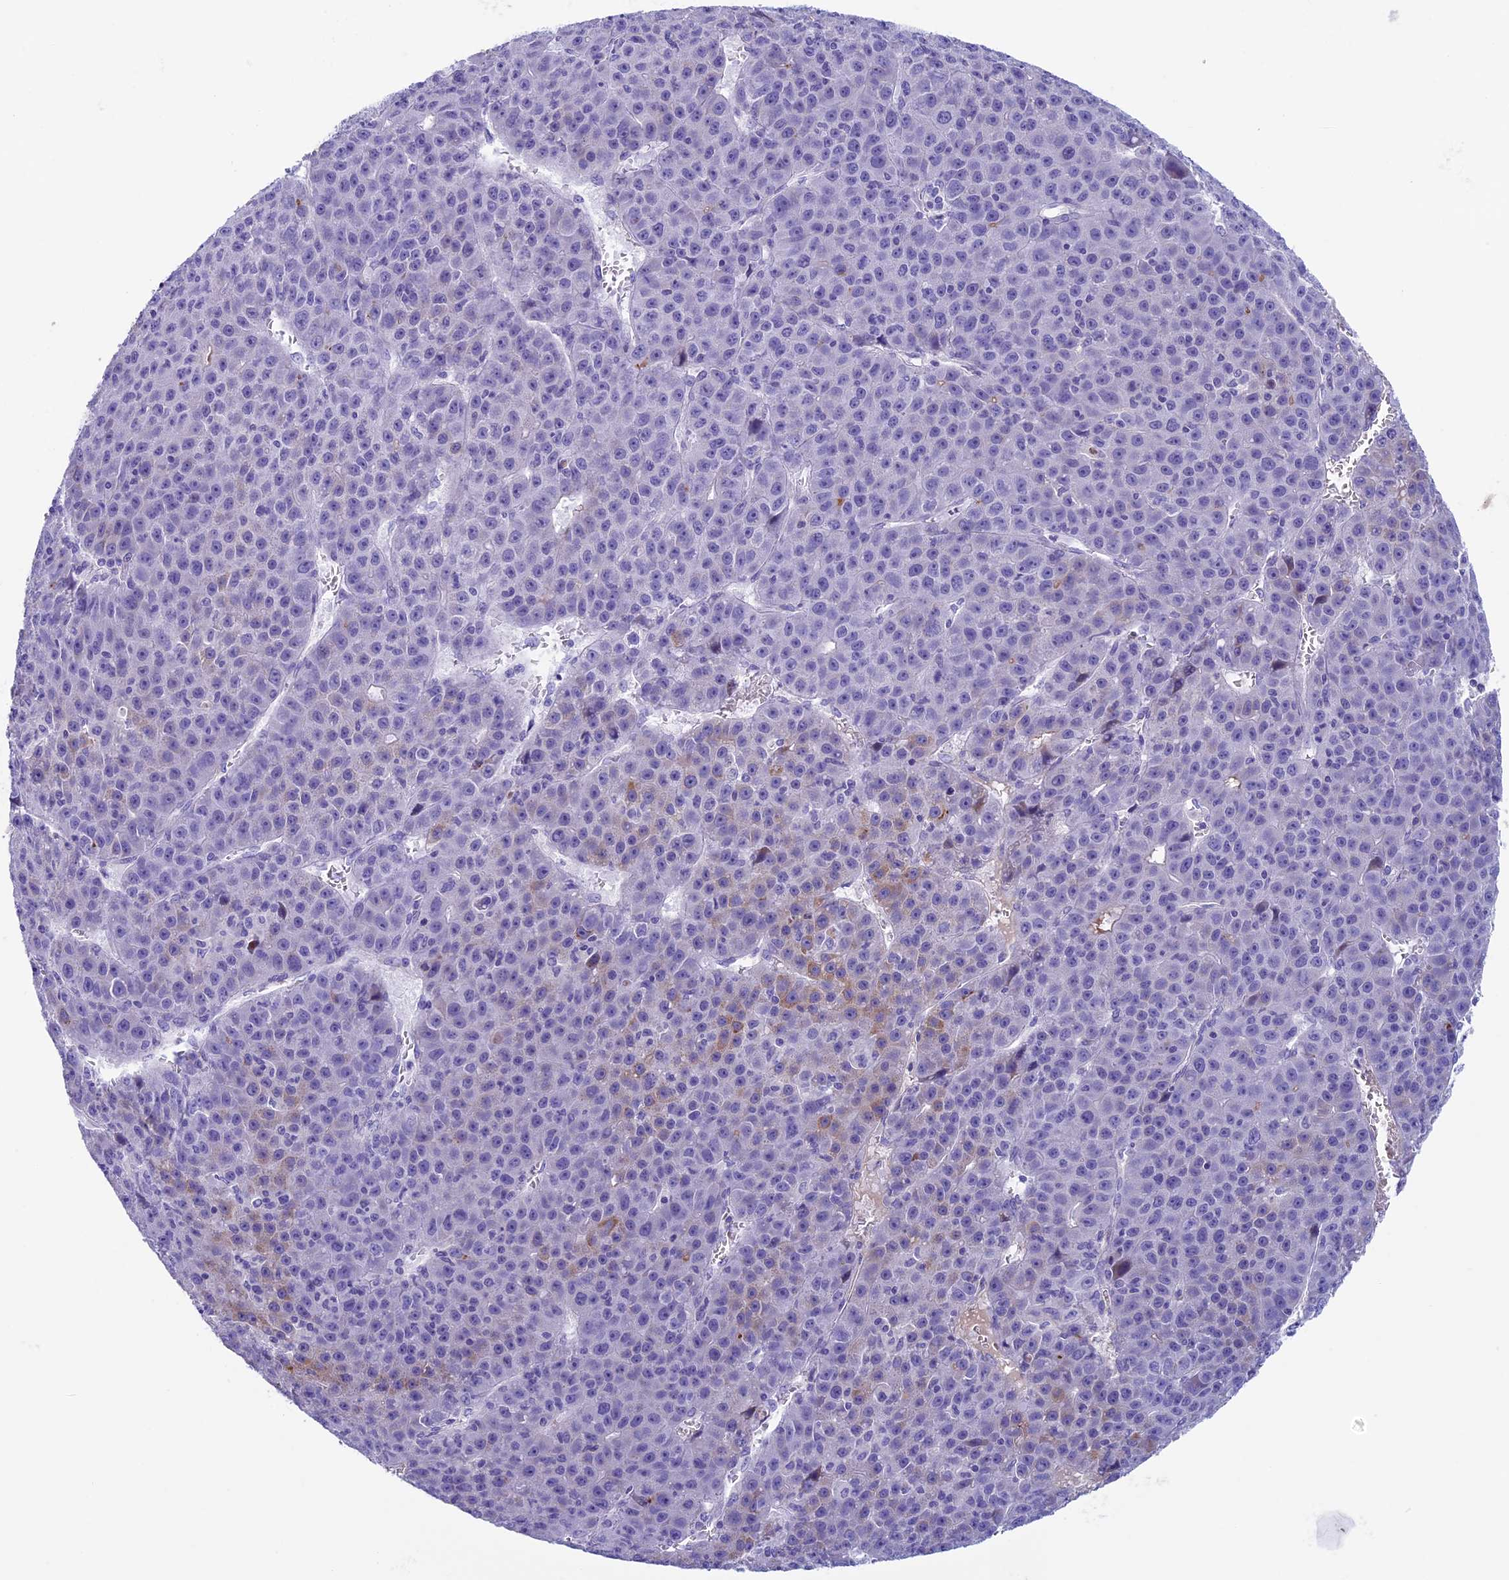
{"staining": {"intensity": "weak", "quantity": "<25%", "location": "cytoplasmic/membranous"}, "tissue": "liver cancer", "cell_type": "Tumor cells", "image_type": "cancer", "snomed": [{"axis": "morphology", "description": "Carcinoma, Hepatocellular, NOS"}, {"axis": "topography", "description": "Liver"}], "caption": "Hepatocellular carcinoma (liver) was stained to show a protein in brown. There is no significant positivity in tumor cells.", "gene": "ZNF563", "patient": {"sex": "female", "age": 53}}